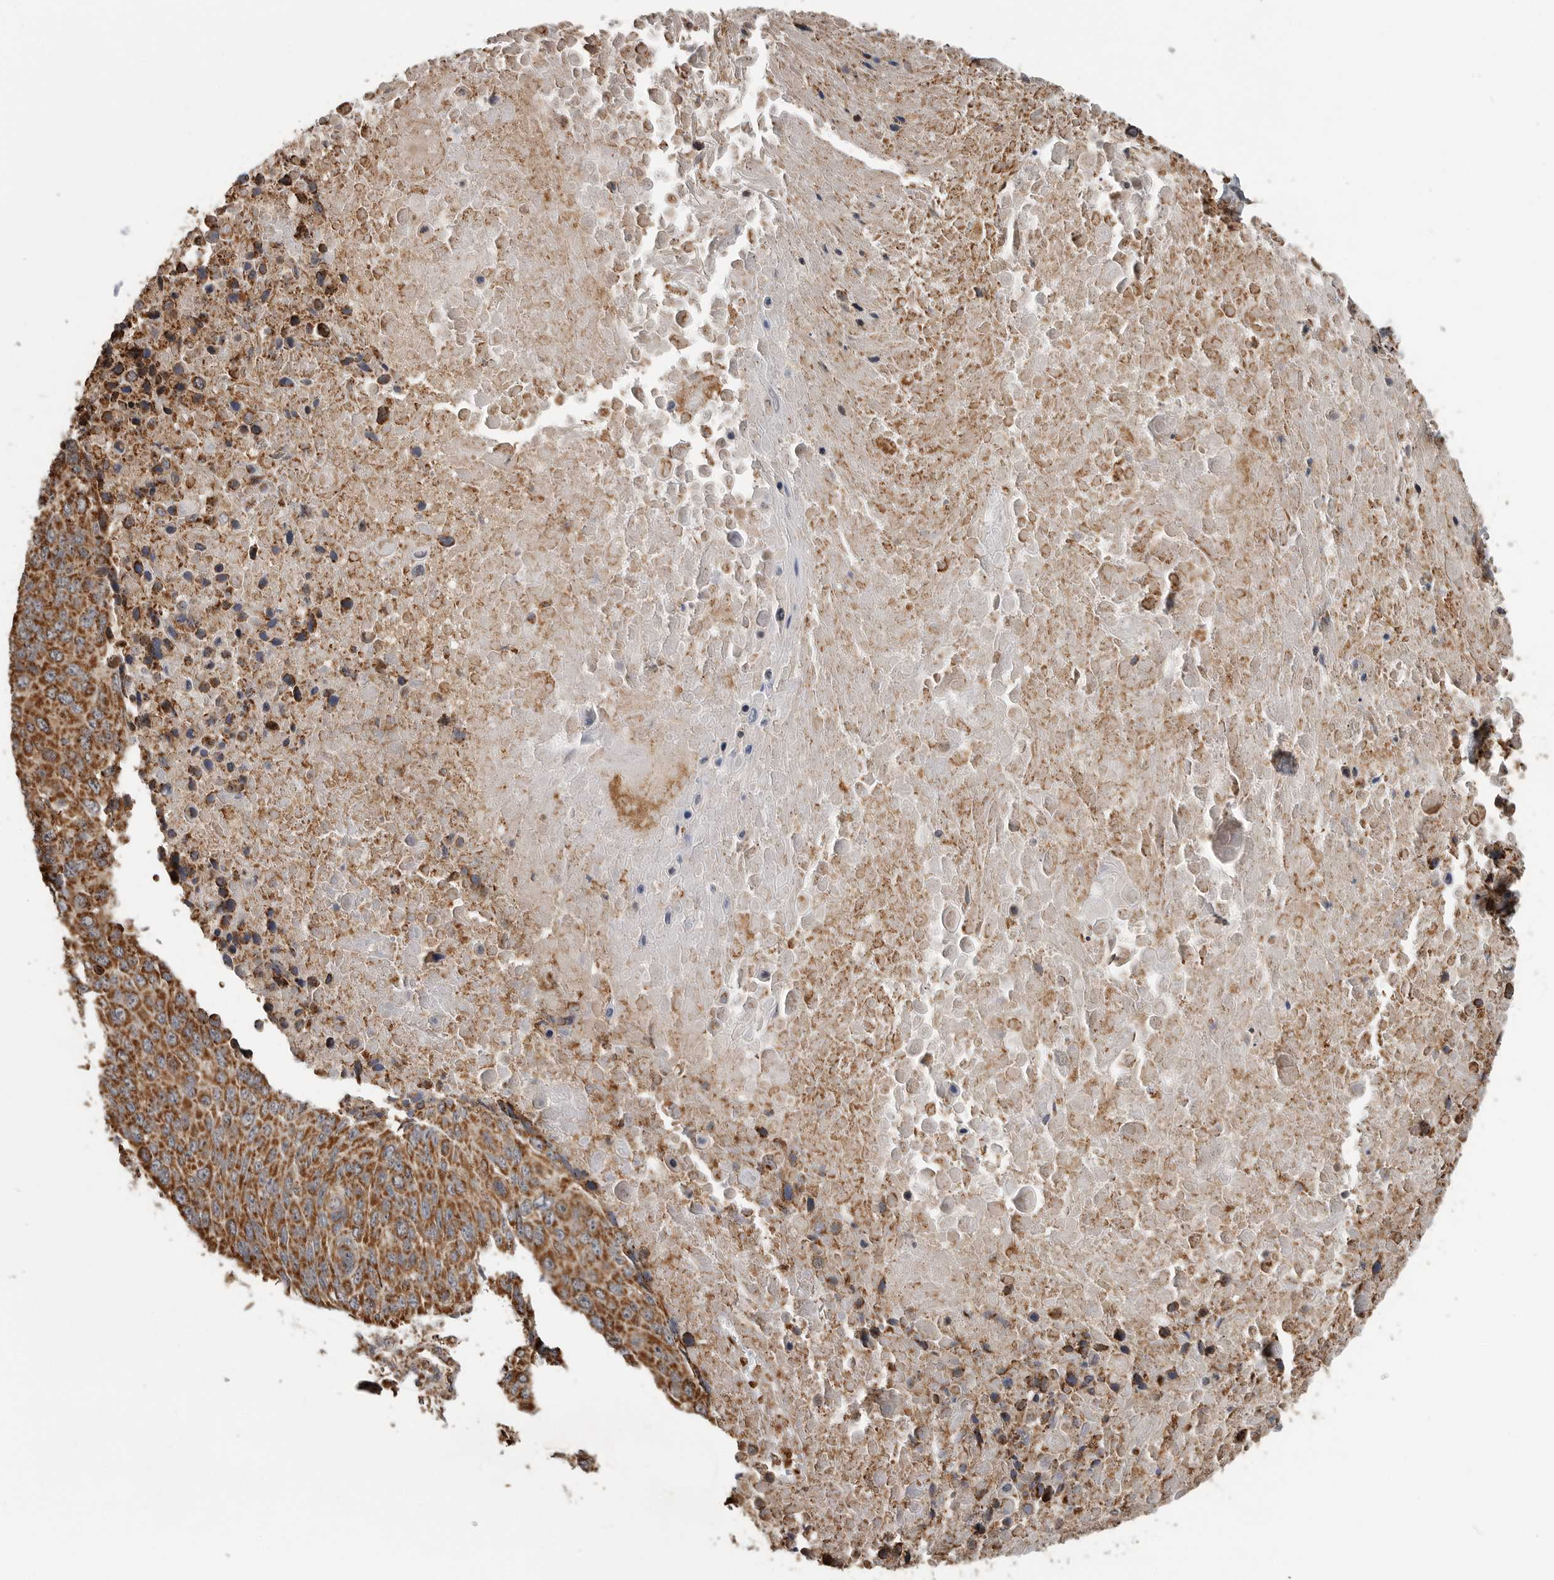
{"staining": {"intensity": "strong", "quantity": ">75%", "location": "cytoplasmic/membranous"}, "tissue": "lung cancer", "cell_type": "Tumor cells", "image_type": "cancer", "snomed": [{"axis": "morphology", "description": "Squamous cell carcinoma, NOS"}, {"axis": "topography", "description": "Lung"}], "caption": "Tumor cells reveal high levels of strong cytoplasmic/membranous expression in about >75% of cells in human lung cancer (squamous cell carcinoma). Using DAB (brown) and hematoxylin (blue) stains, captured at high magnification using brightfield microscopy.", "gene": "GCNT2", "patient": {"sex": "male", "age": 66}}